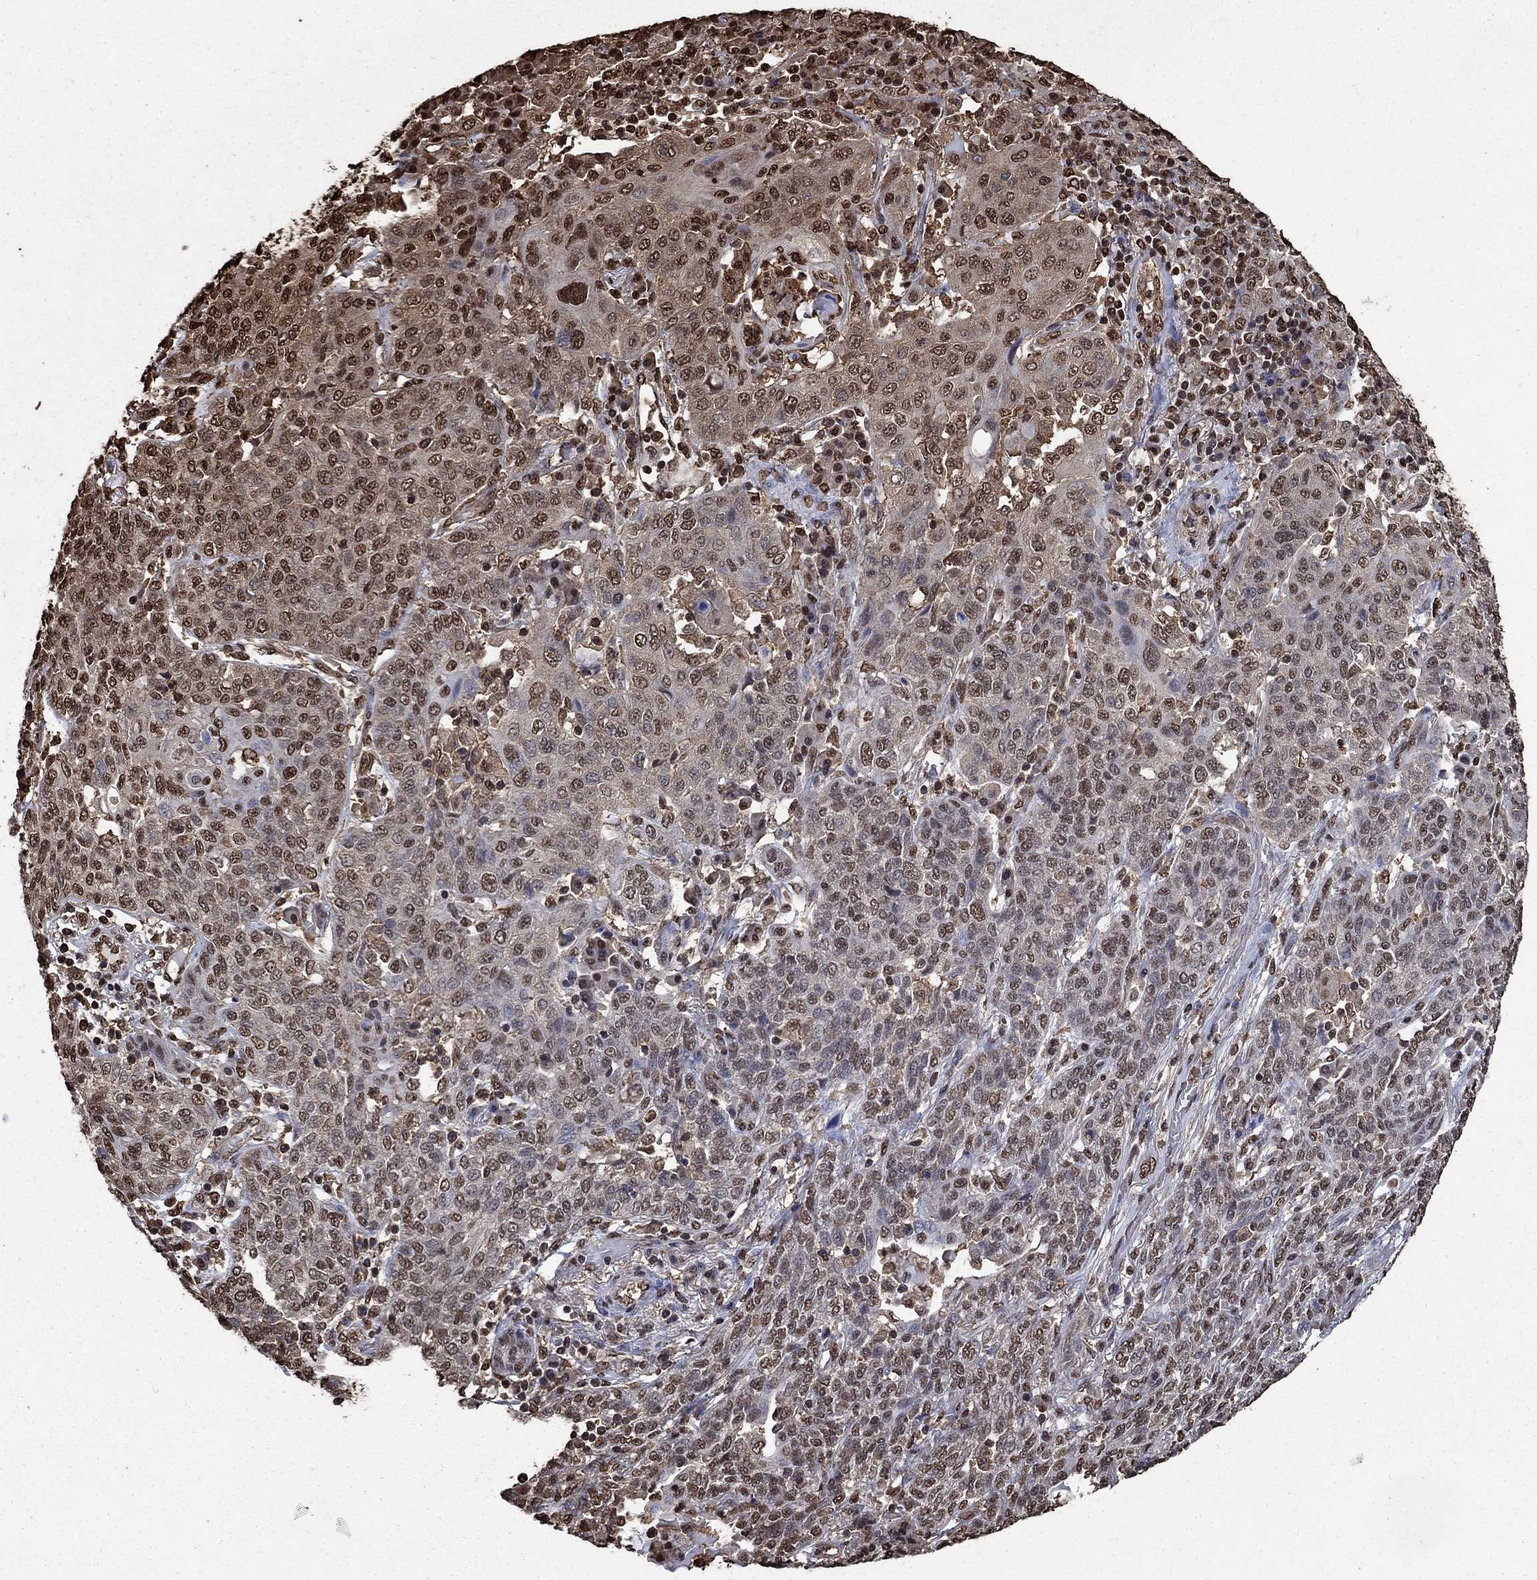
{"staining": {"intensity": "weak", "quantity": "25%-75%", "location": "cytoplasmic/membranous,nuclear"}, "tissue": "lung cancer", "cell_type": "Tumor cells", "image_type": "cancer", "snomed": [{"axis": "morphology", "description": "Squamous cell carcinoma, NOS"}, {"axis": "topography", "description": "Lung"}], "caption": "Immunohistochemical staining of lung squamous cell carcinoma displays low levels of weak cytoplasmic/membranous and nuclear protein staining in about 25%-75% of tumor cells.", "gene": "GAPDH", "patient": {"sex": "female", "age": 70}}